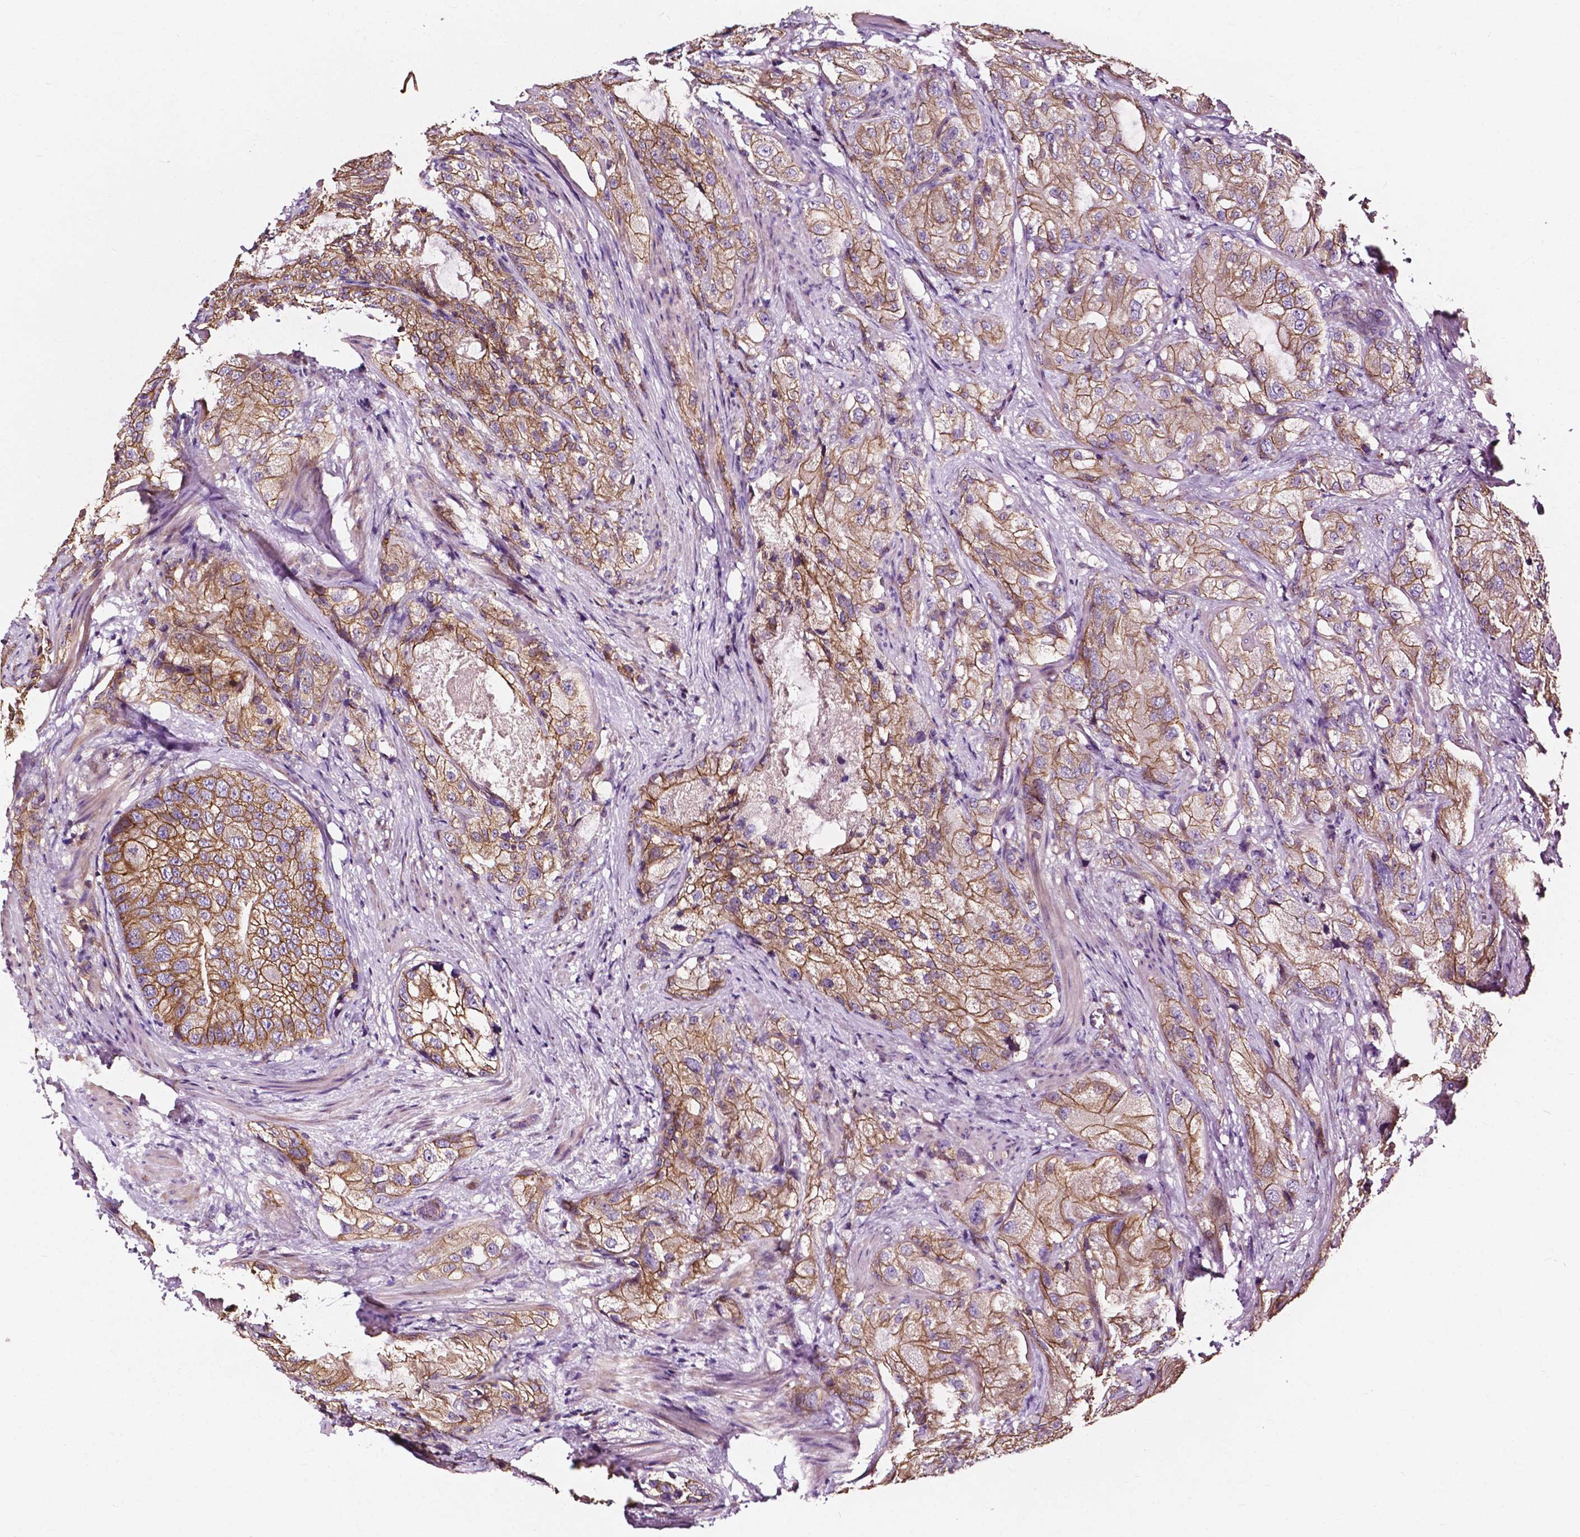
{"staining": {"intensity": "moderate", "quantity": ">75%", "location": "cytoplasmic/membranous"}, "tissue": "prostate cancer", "cell_type": "Tumor cells", "image_type": "cancer", "snomed": [{"axis": "morphology", "description": "Adenocarcinoma, High grade"}, {"axis": "topography", "description": "Prostate"}], "caption": "Protein staining demonstrates moderate cytoplasmic/membranous positivity in about >75% of tumor cells in prostate high-grade adenocarcinoma.", "gene": "ATG16L1", "patient": {"sex": "male", "age": 70}}